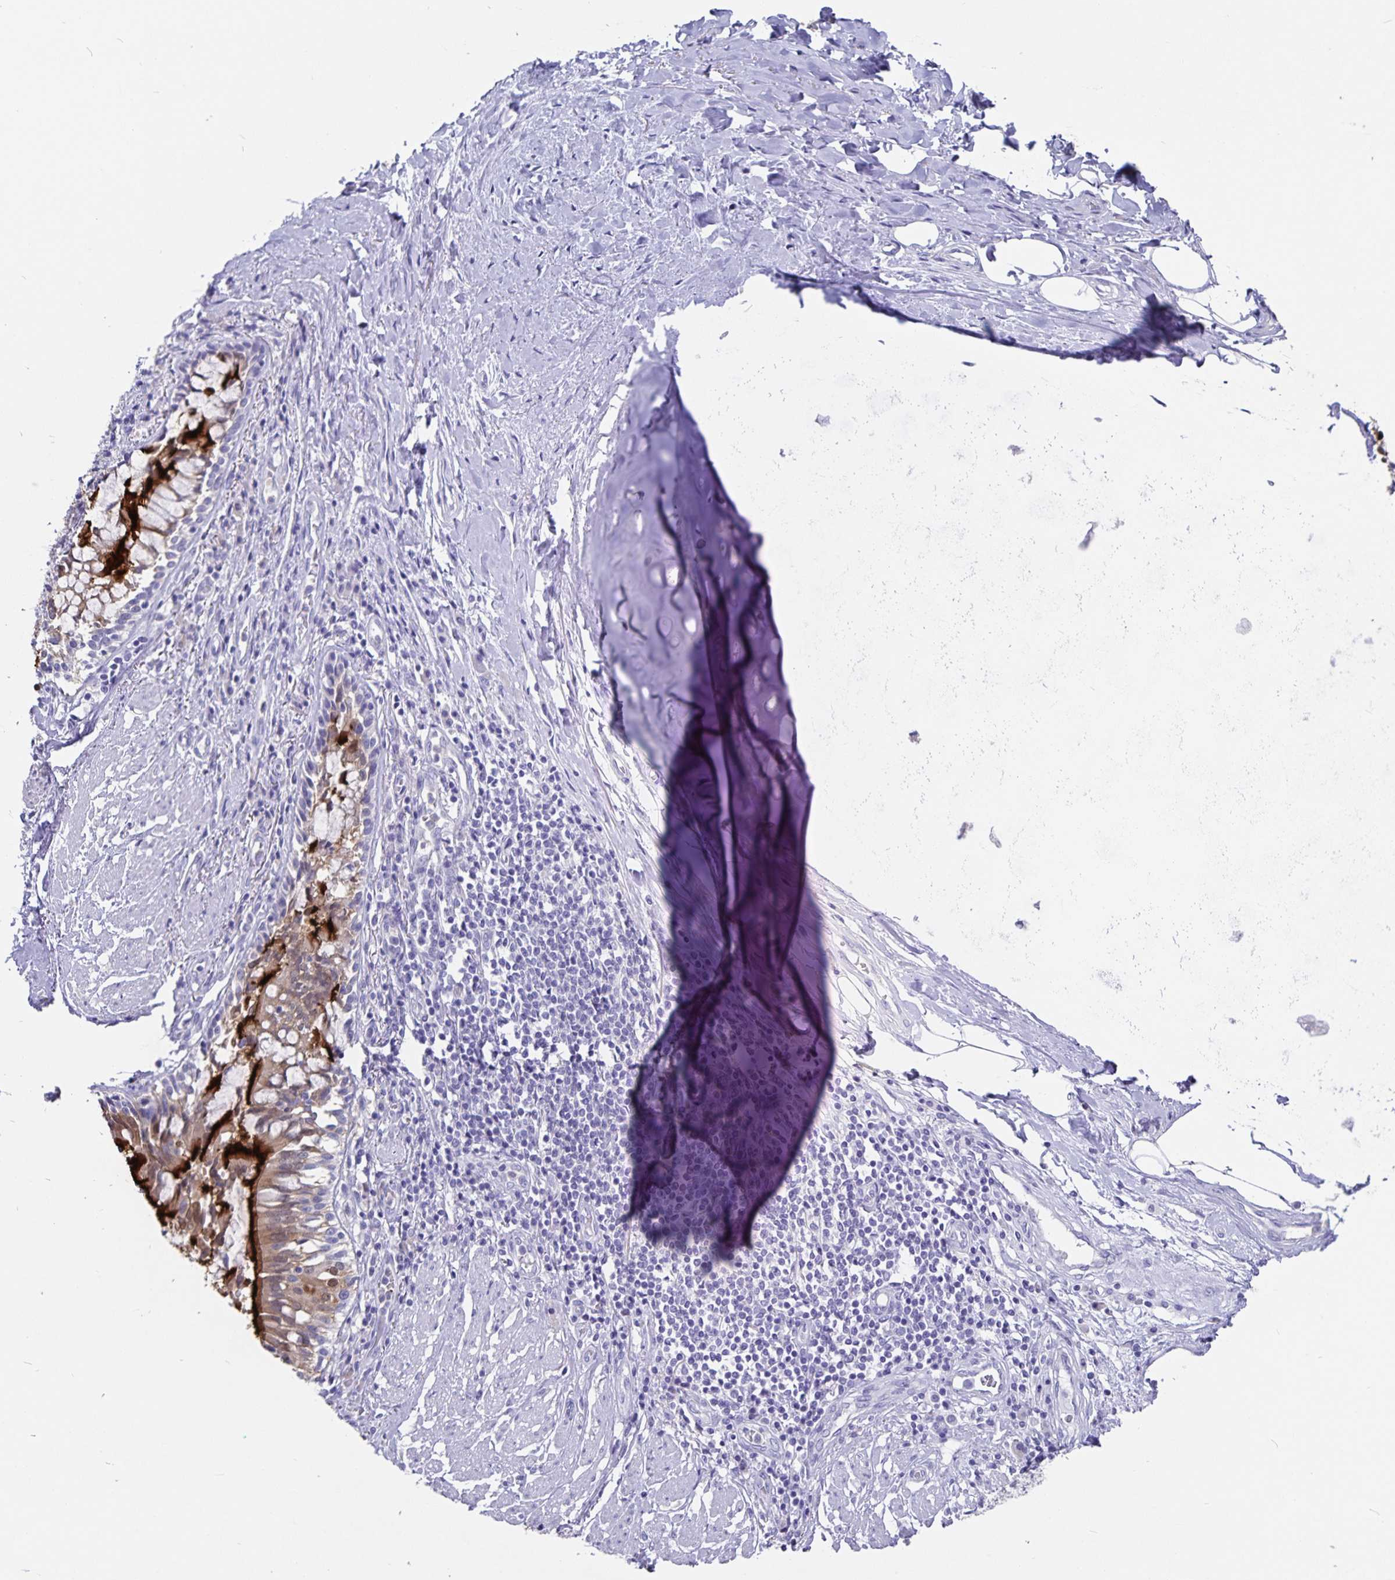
{"staining": {"intensity": "negative", "quantity": "none", "location": "none"}, "tissue": "adipose tissue", "cell_type": "Adipocytes", "image_type": "normal", "snomed": [{"axis": "morphology", "description": "Normal tissue, NOS"}, {"axis": "topography", "description": "Cartilage tissue"}, {"axis": "topography", "description": "Bronchus"}], "caption": "IHC of benign adipose tissue reveals no expression in adipocytes. (Immunohistochemistry, brightfield microscopy, high magnification).", "gene": "SNTN", "patient": {"sex": "male", "age": 64}}